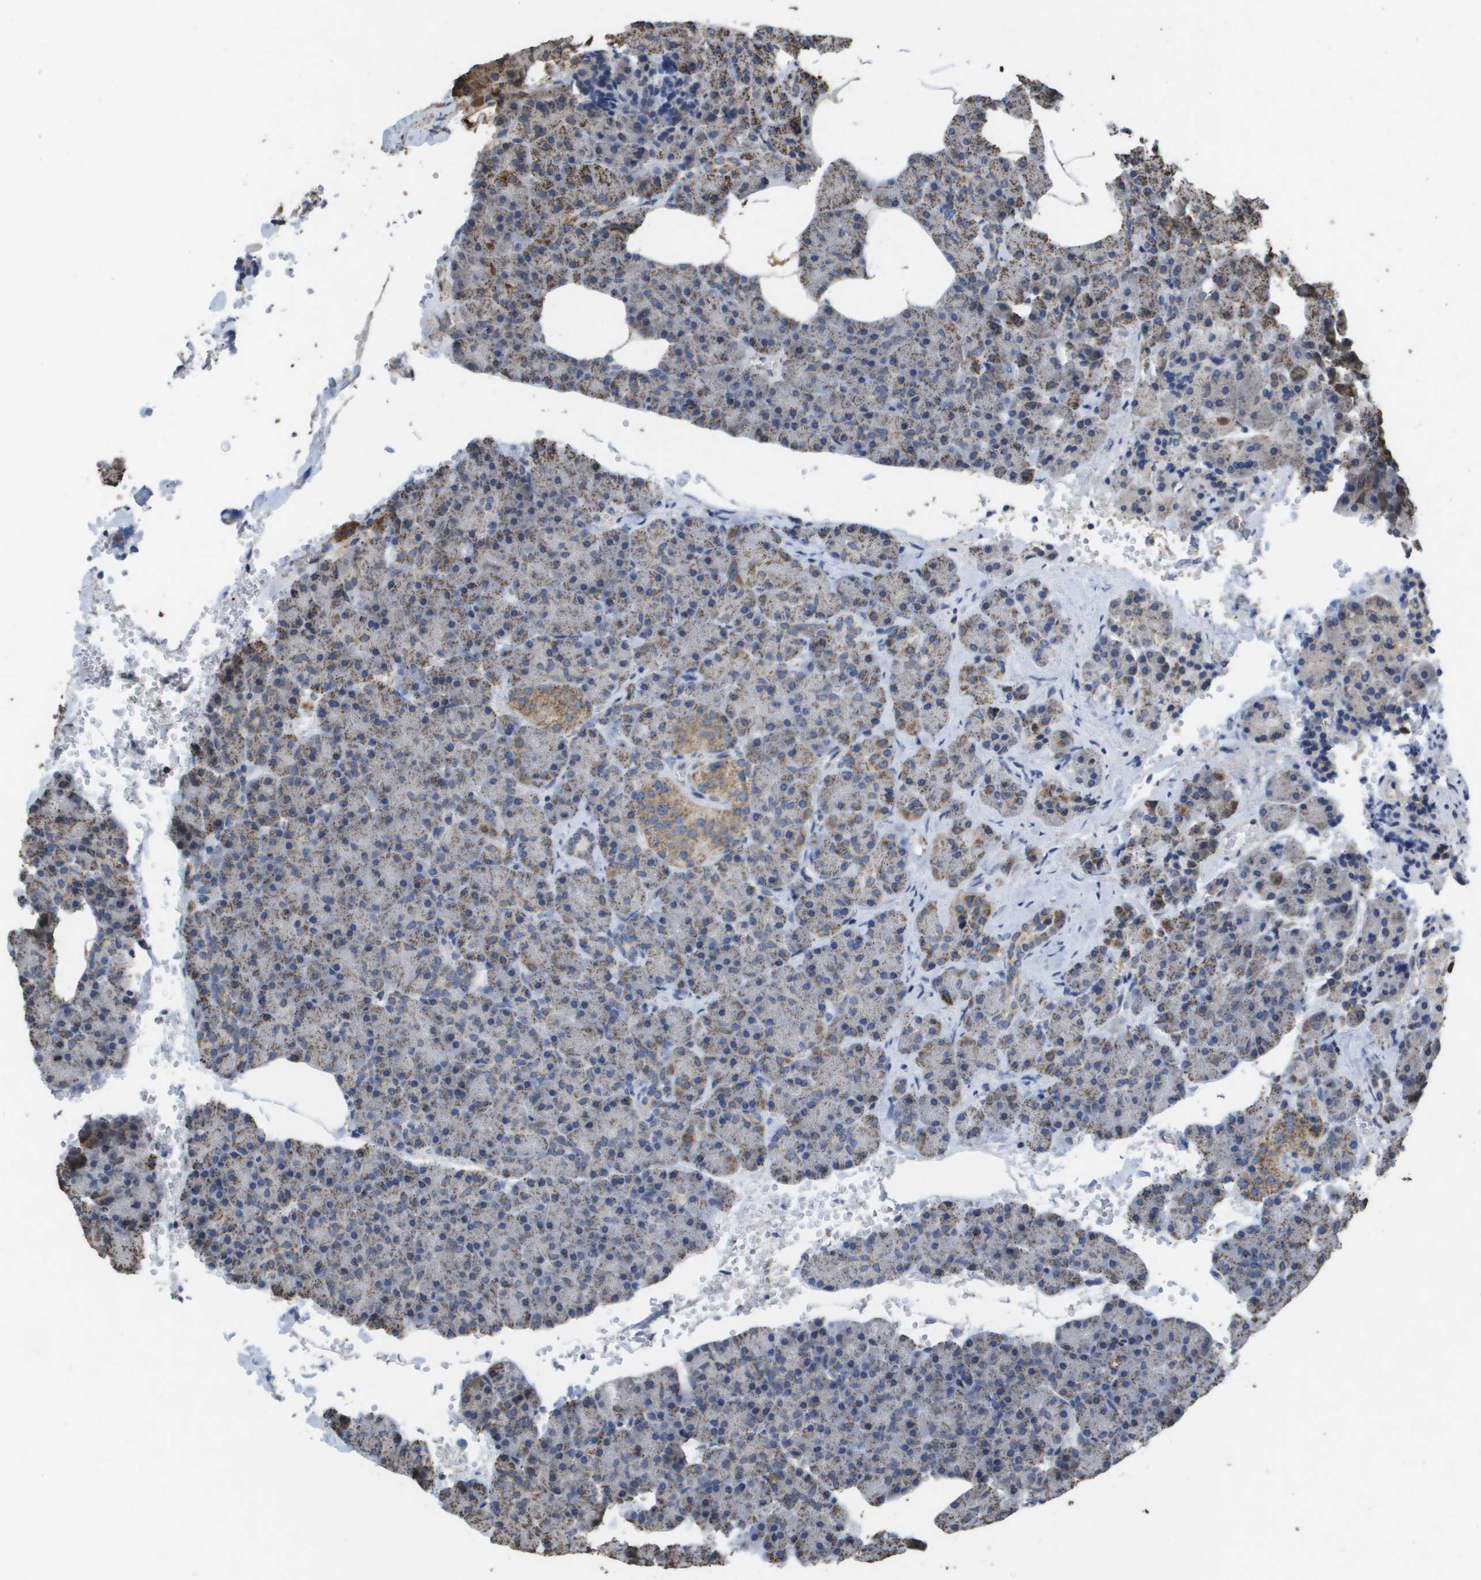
{"staining": {"intensity": "strong", "quantity": ">75%", "location": "cytoplasmic/membranous"}, "tissue": "pancreas", "cell_type": "Exocrine glandular cells", "image_type": "normal", "snomed": [{"axis": "morphology", "description": "Normal tissue, NOS"}, {"axis": "topography", "description": "Pancreas"}], "caption": "Immunohistochemistry (IHC) histopathology image of unremarkable pancreas stained for a protein (brown), which displays high levels of strong cytoplasmic/membranous positivity in about >75% of exocrine glandular cells.", "gene": "HSPE1", "patient": {"sex": "female", "age": 35}}